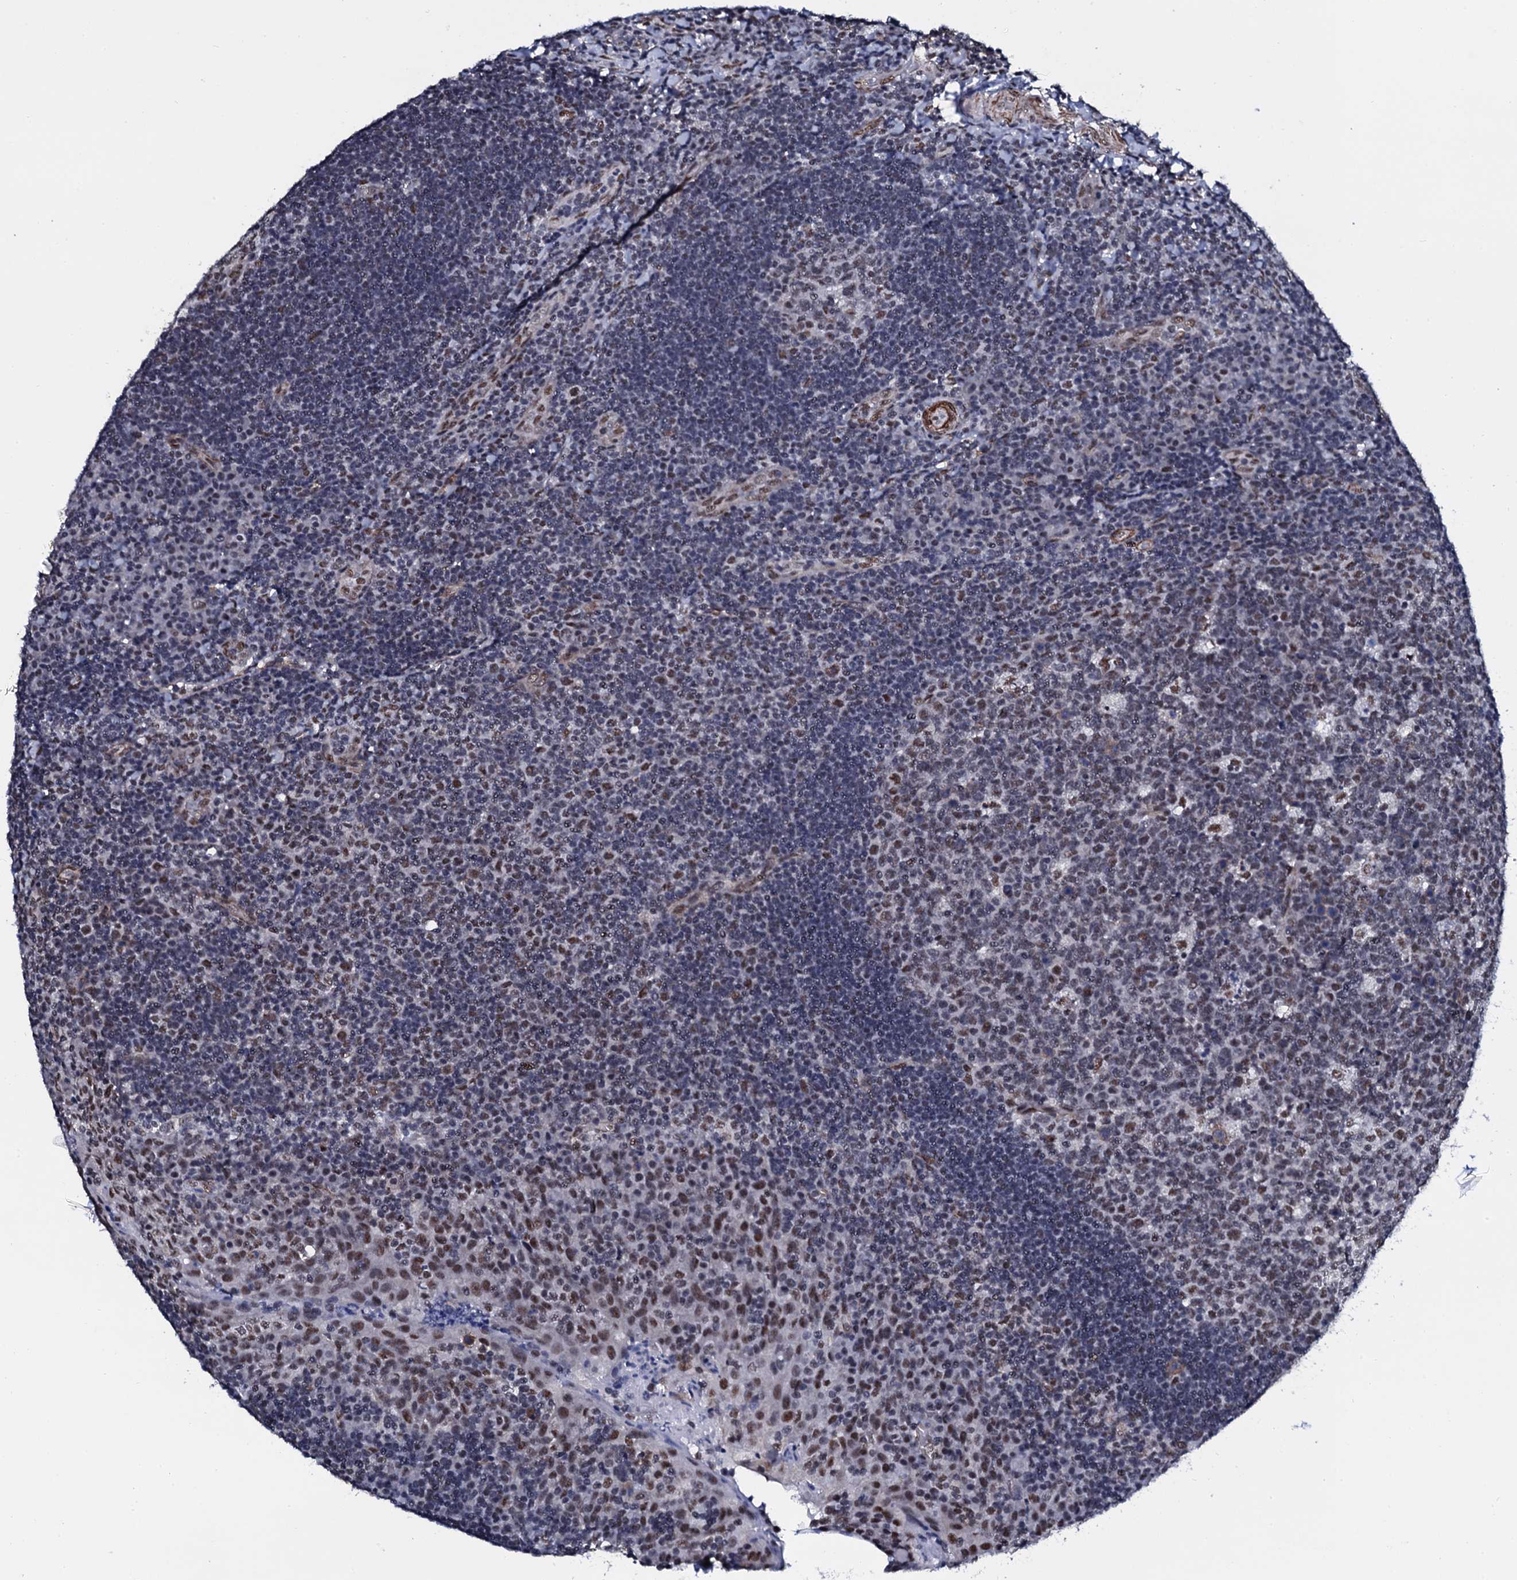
{"staining": {"intensity": "moderate", "quantity": "25%-75%", "location": "nuclear"}, "tissue": "tonsil", "cell_type": "Germinal center cells", "image_type": "normal", "snomed": [{"axis": "morphology", "description": "Normal tissue, NOS"}, {"axis": "topography", "description": "Tonsil"}], "caption": "Immunohistochemical staining of normal human tonsil demonstrates medium levels of moderate nuclear positivity in approximately 25%-75% of germinal center cells. The protein of interest is shown in brown color, while the nuclei are stained blue.", "gene": "CWC15", "patient": {"sex": "male", "age": 17}}